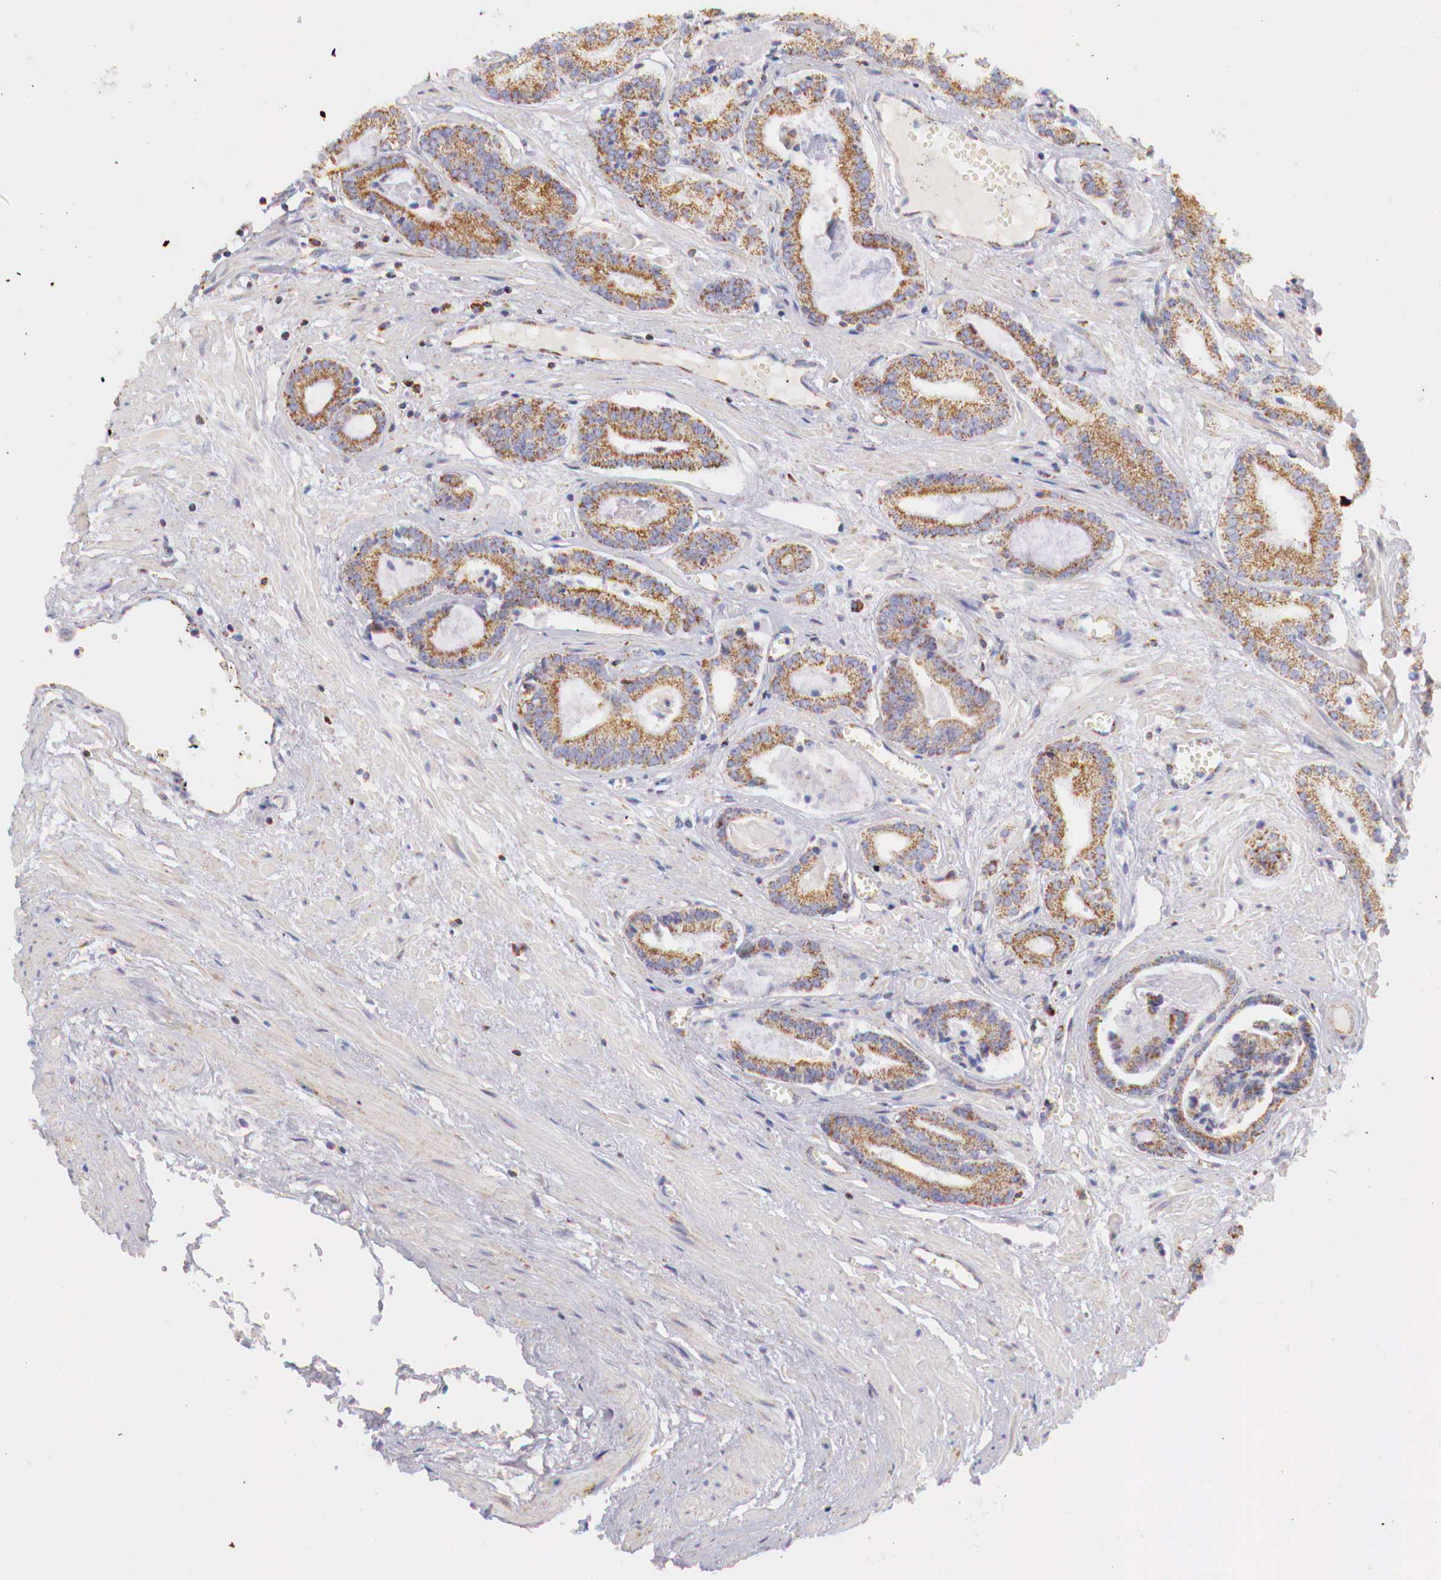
{"staining": {"intensity": "moderate", "quantity": ">75%", "location": "cytoplasmic/membranous"}, "tissue": "prostate cancer", "cell_type": "Tumor cells", "image_type": "cancer", "snomed": [{"axis": "morphology", "description": "Adenocarcinoma, High grade"}, {"axis": "topography", "description": "Prostate"}], "caption": "IHC (DAB (3,3'-diaminobenzidine)) staining of human prostate cancer (adenocarcinoma (high-grade)) displays moderate cytoplasmic/membranous protein expression in approximately >75% of tumor cells. (brown staining indicates protein expression, while blue staining denotes nuclei).", "gene": "IDH3G", "patient": {"sex": "male", "age": 56}}